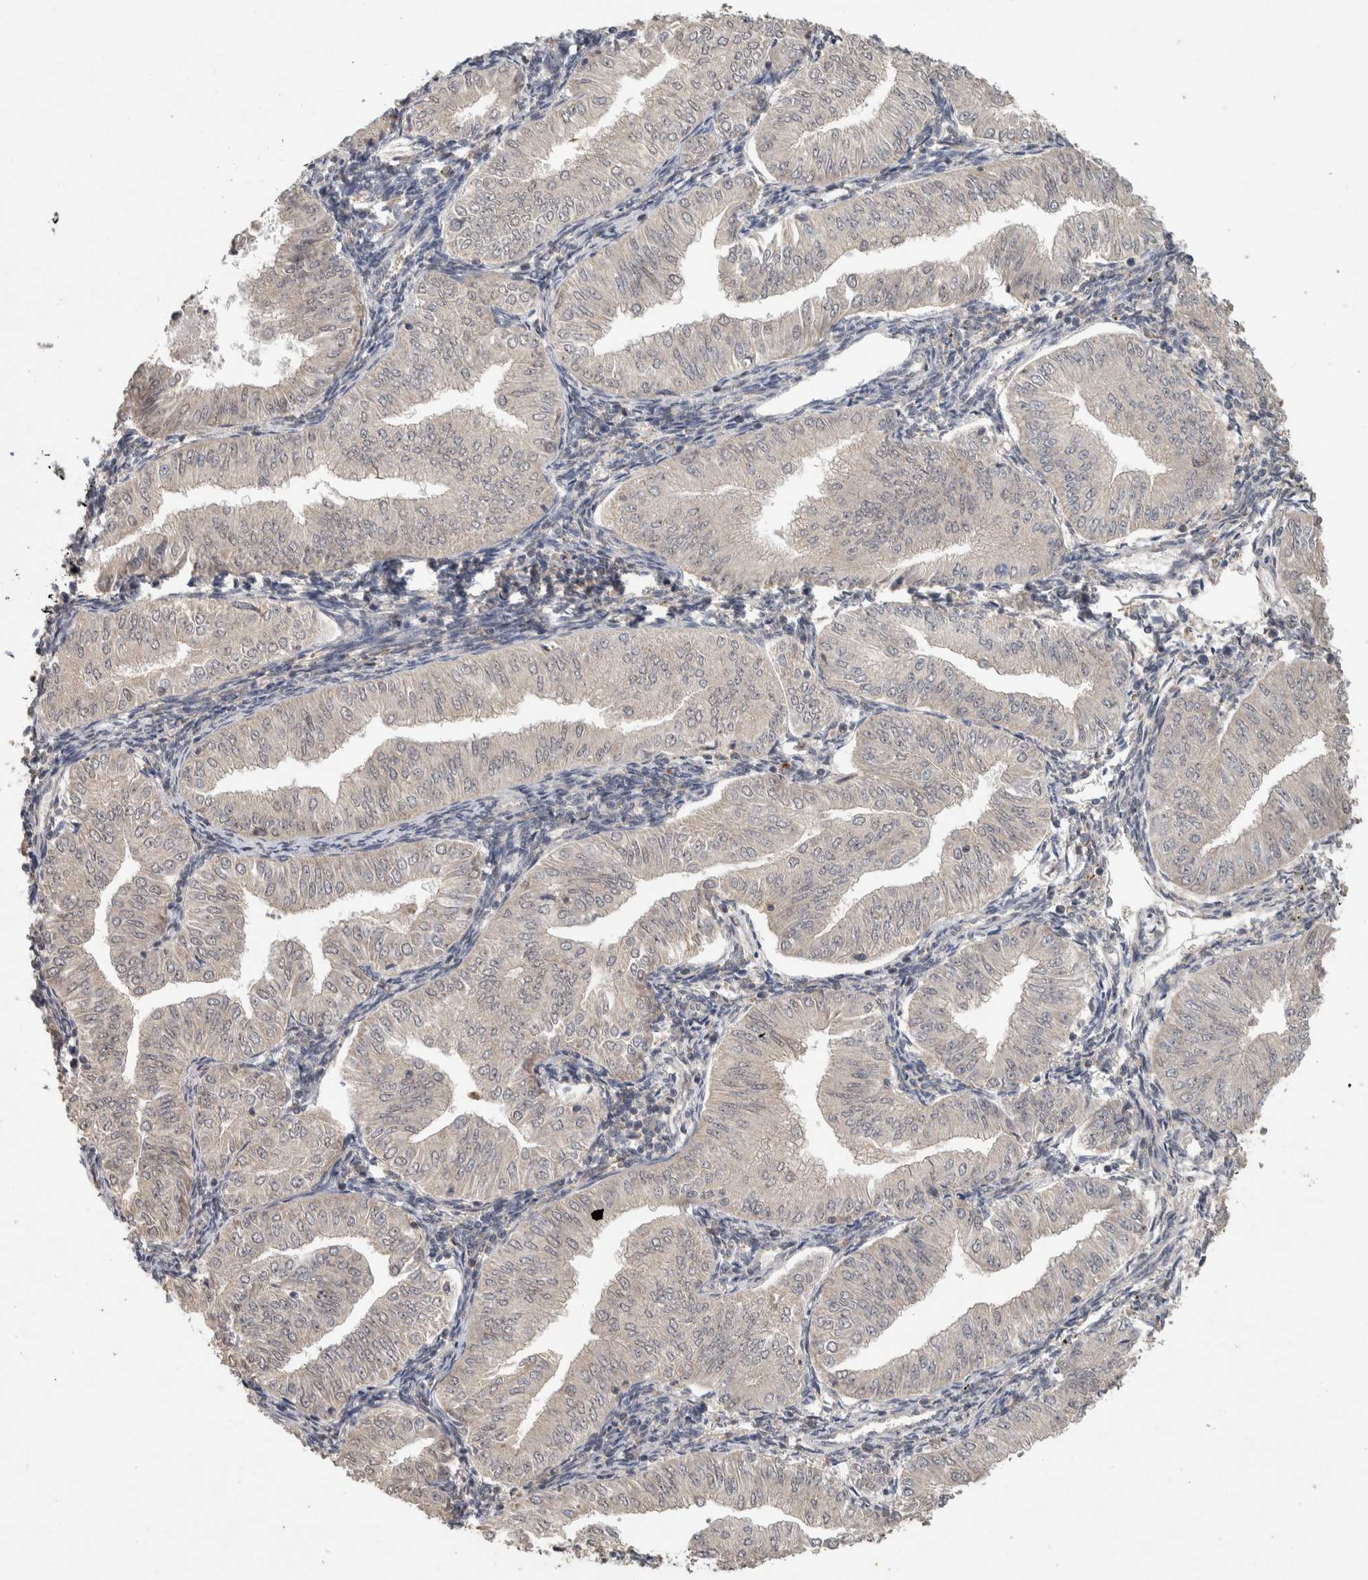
{"staining": {"intensity": "negative", "quantity": "none", "location": "none"}, "tissue": "endometrial cancer", "cell_type": "Tumor cells", "image_type": "cancer", "snomed": [{"axis": "morphology", "description": "Normal tissue, NOS"}, {"axis": "morphology", "description": "Adenocarcinoma, NOS"}, {"axis": "topography", "description": "Endometrium"}], "caption": "The photomicrograph demonstrates no significant staining in tumor cells of adenocarcinoma (endometrial).", "gene": "CYSRT1", "patient": {"sex": "female", "age": 53}}